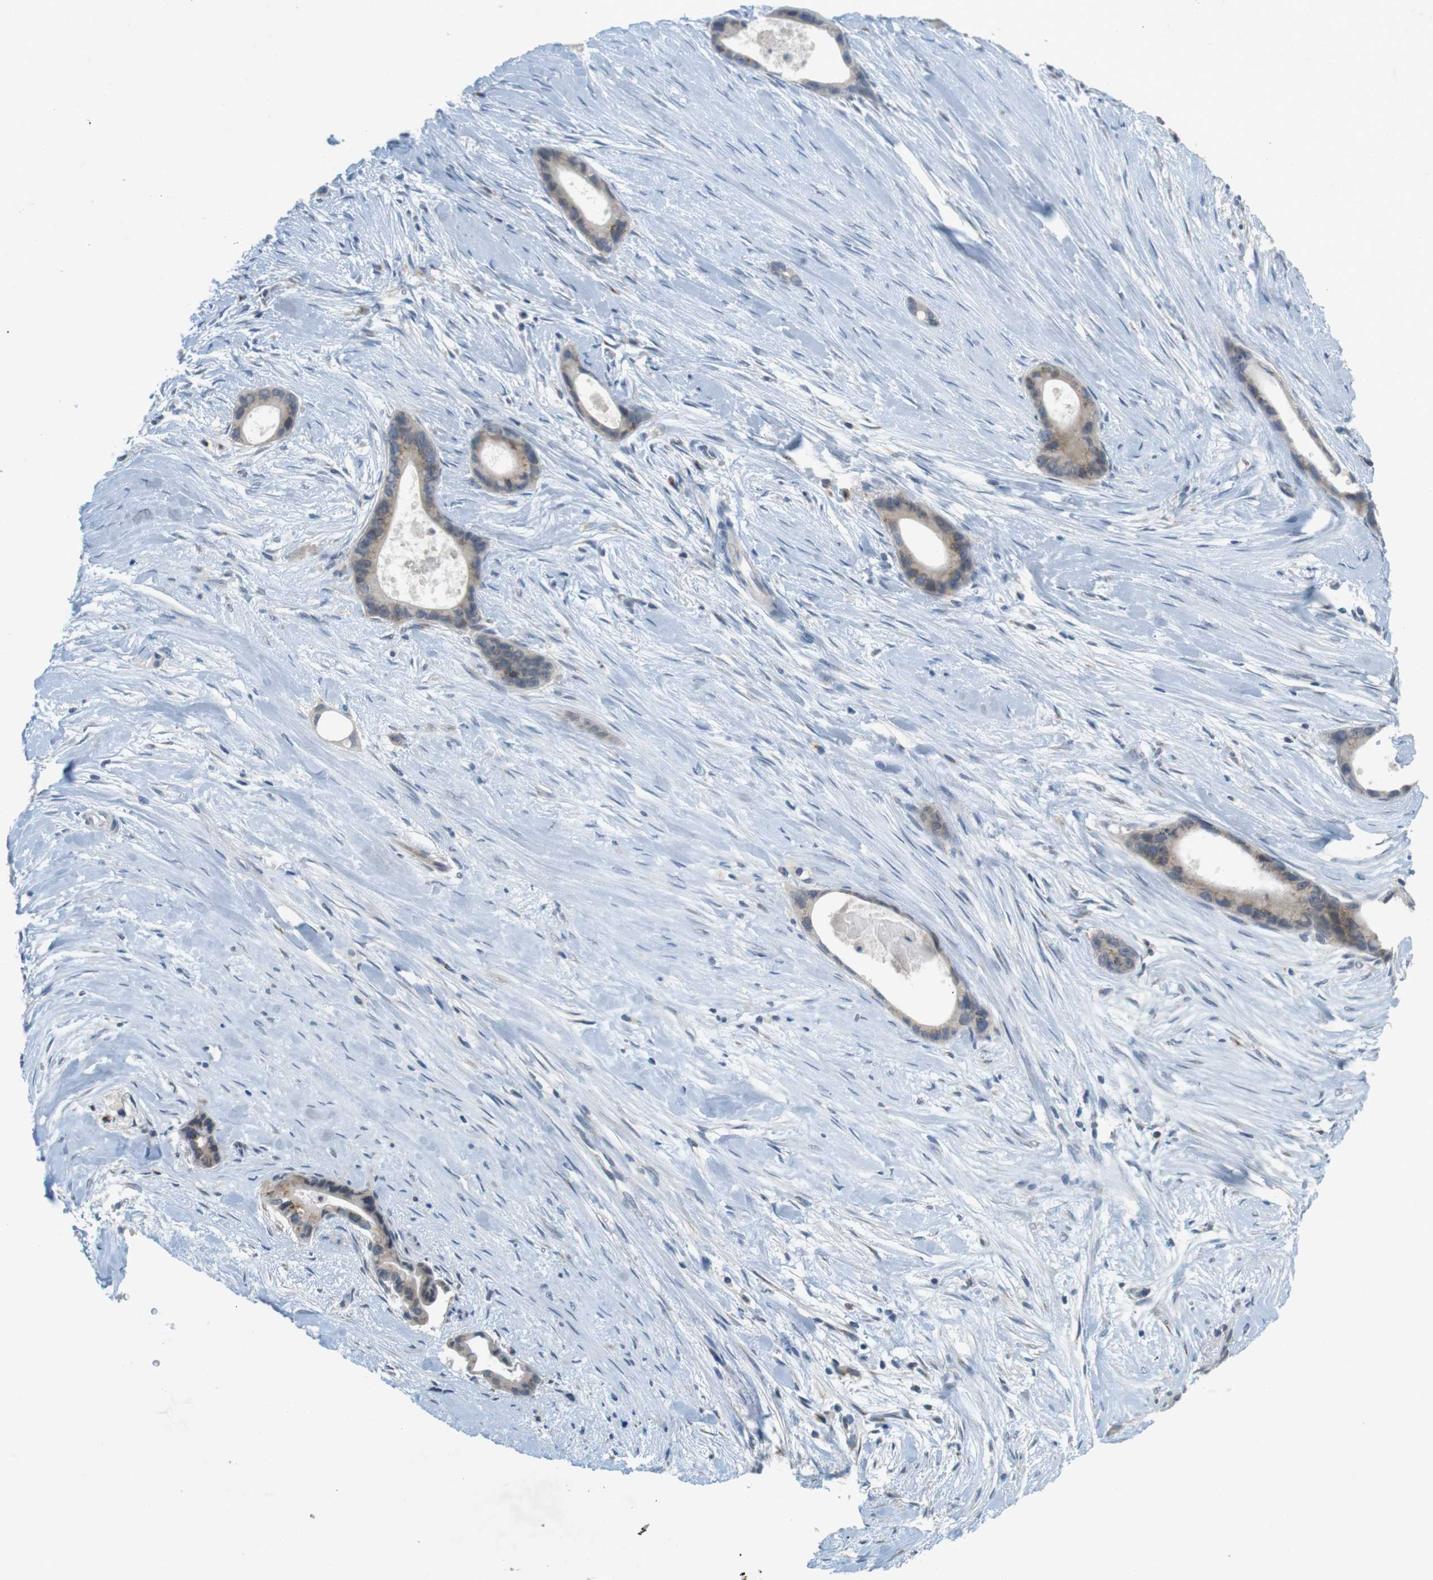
{"staining": {"intensity": "weak", "quantity": "25%-75%", "location": "cytoplasmic/membranous"}, "tissue": "liver cancer", "cell_type": "Tumor cells", "image_type": "cancer", "snomed": [{"axis": "morphology", "description": "Cholangiocarcinoma"}, {"axis": "topography", "description": "Liver"}], "caption": "The immunohistochemical stain highlights weak cytoplasmic/membranous expression in tumor cells of liver cancer (cholangiocarcinoma) tissue.", "gene": "YIPF3", "patient": {"sex": "female", "age": 55}}